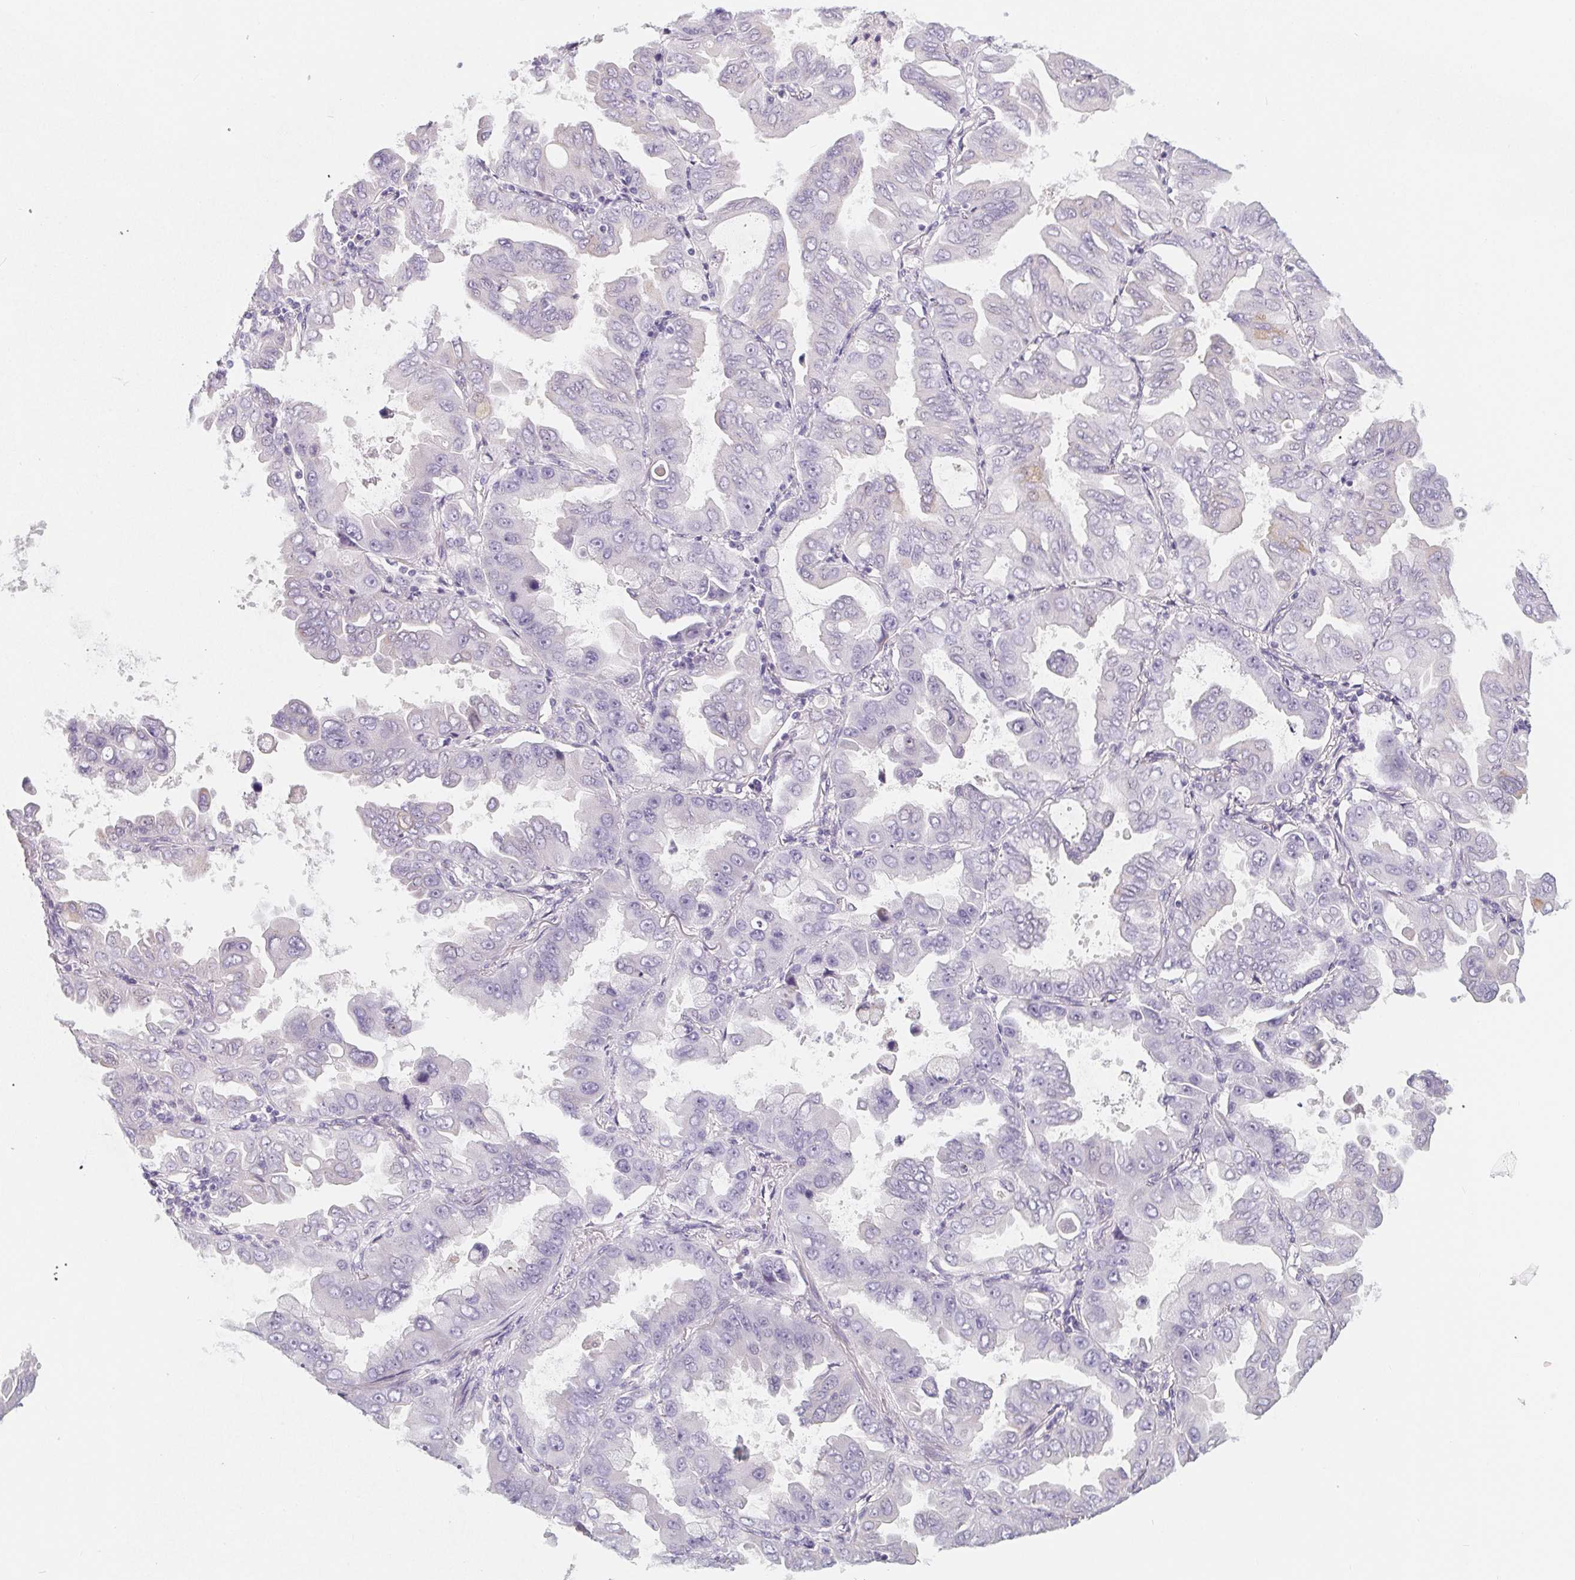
{"staining": {"intensity": "negative", "quantity": "none", "location": "none"}, "tissue": "lung cancer", "cell_type": "Tumor cells", "image_type": "cancer", "snomed": [{"axis": "morphology", "description": "Adenocarcinoma, NOS"}, {"axis": "topography", "description": "Lung"}], "caption": "Immunohistochemistry histopathology image of adenocarcinoma (lung) stained for a protein (brown), which shows no staining in tumor cells. (DAB immunohistochemistry (IHC), high magnification).", "gene": "MAP1A", "patient": {"sex": "male", "age": 64}}